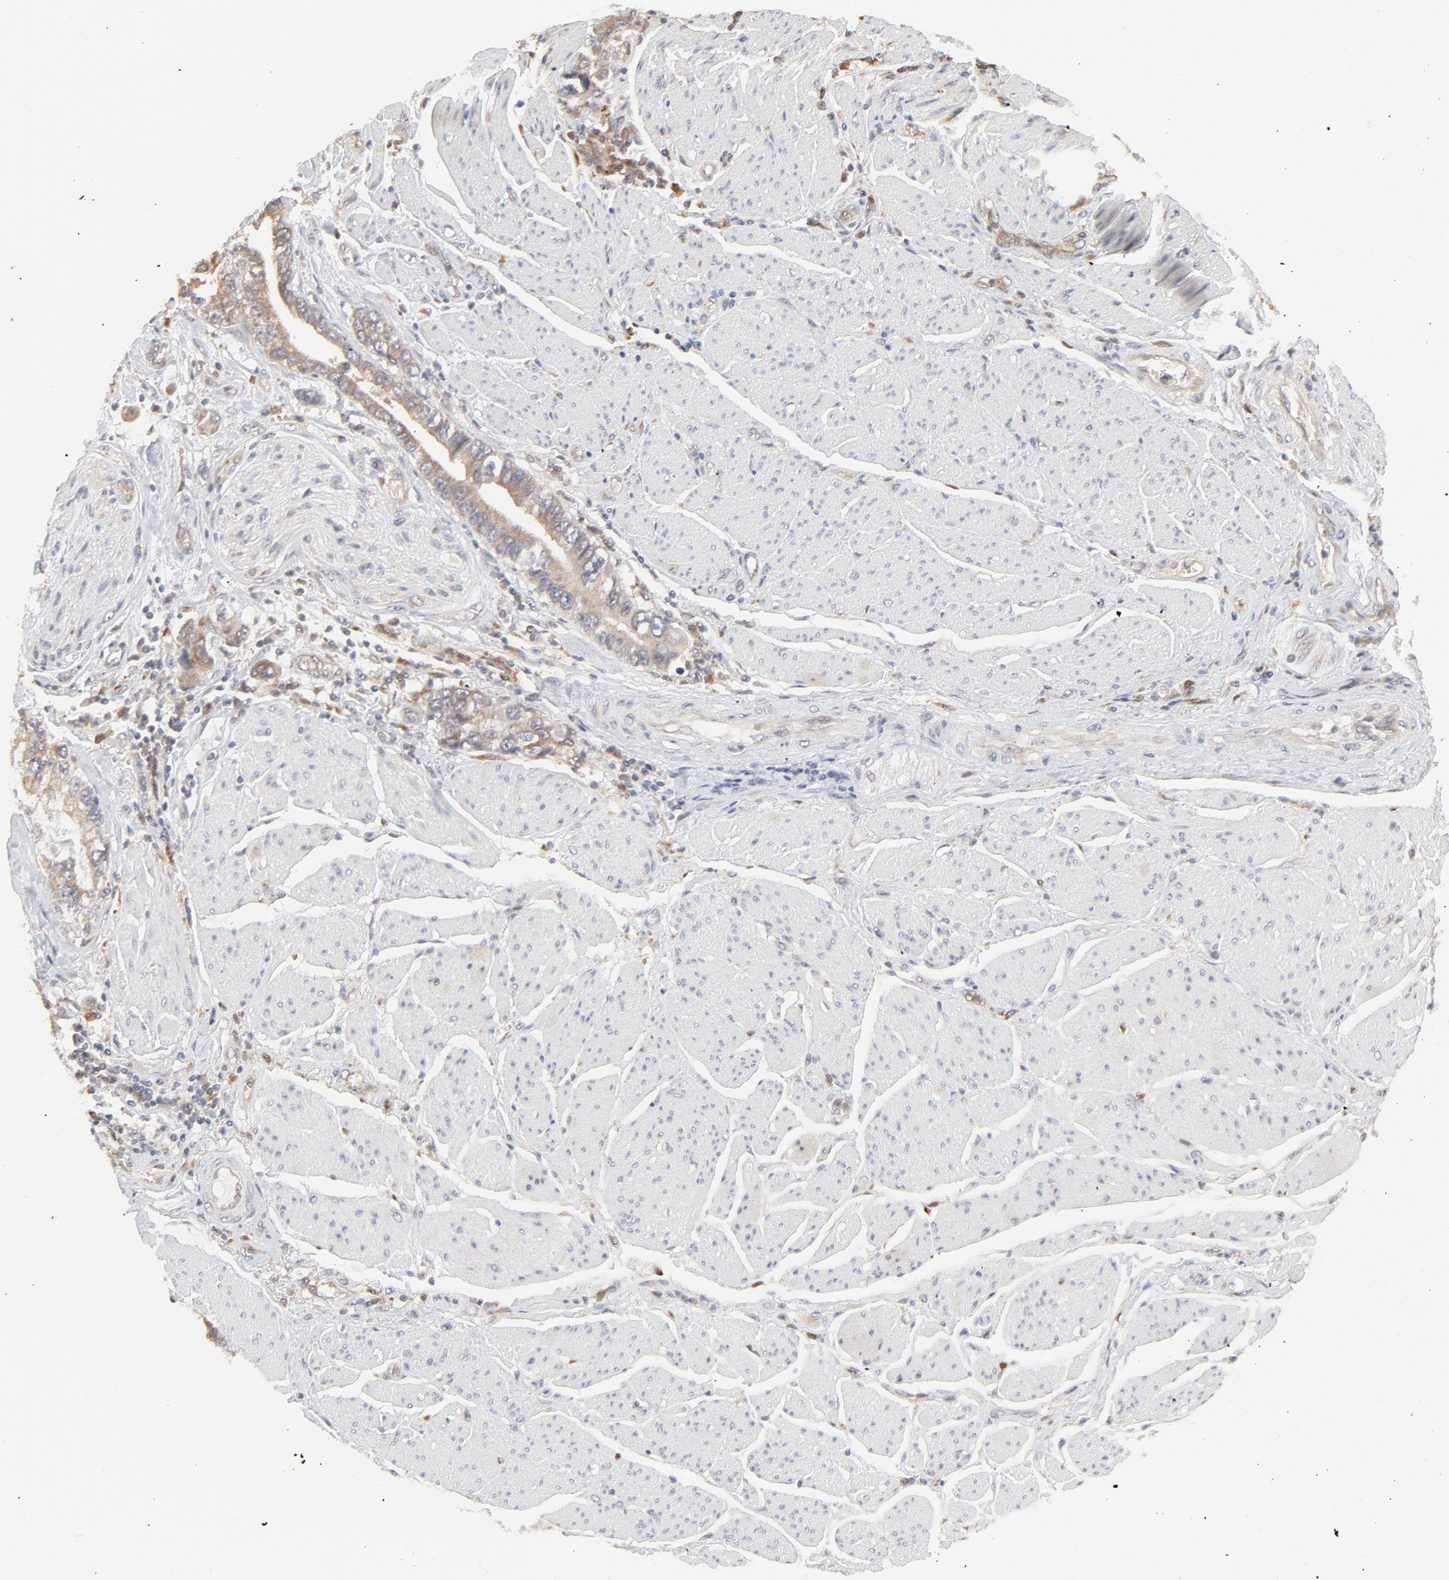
{"staining": {"intensity": "moderate", "quantity": ">75%", "location": "cytoplasmic/membranous"}, "tissue": "stomach cancer", "cell_type": "Tumor cells", "image_type": "cancer", "snomed": [{"axis": "morphology", "description": "Adenocarcinoma, NOS"}, {"axis": "topography", "description": "Pancreas"}, {"axis": "topography", "description": "Stomach, upper"}], "caption": "Tumor cells display medium levels of moderate cytoplasmic/membranous positivity in approximately >75% of cells in adenocarcinoma (stomach).", "gene": "RAB5C", "patient": {"sex": "male", "age": 77}}